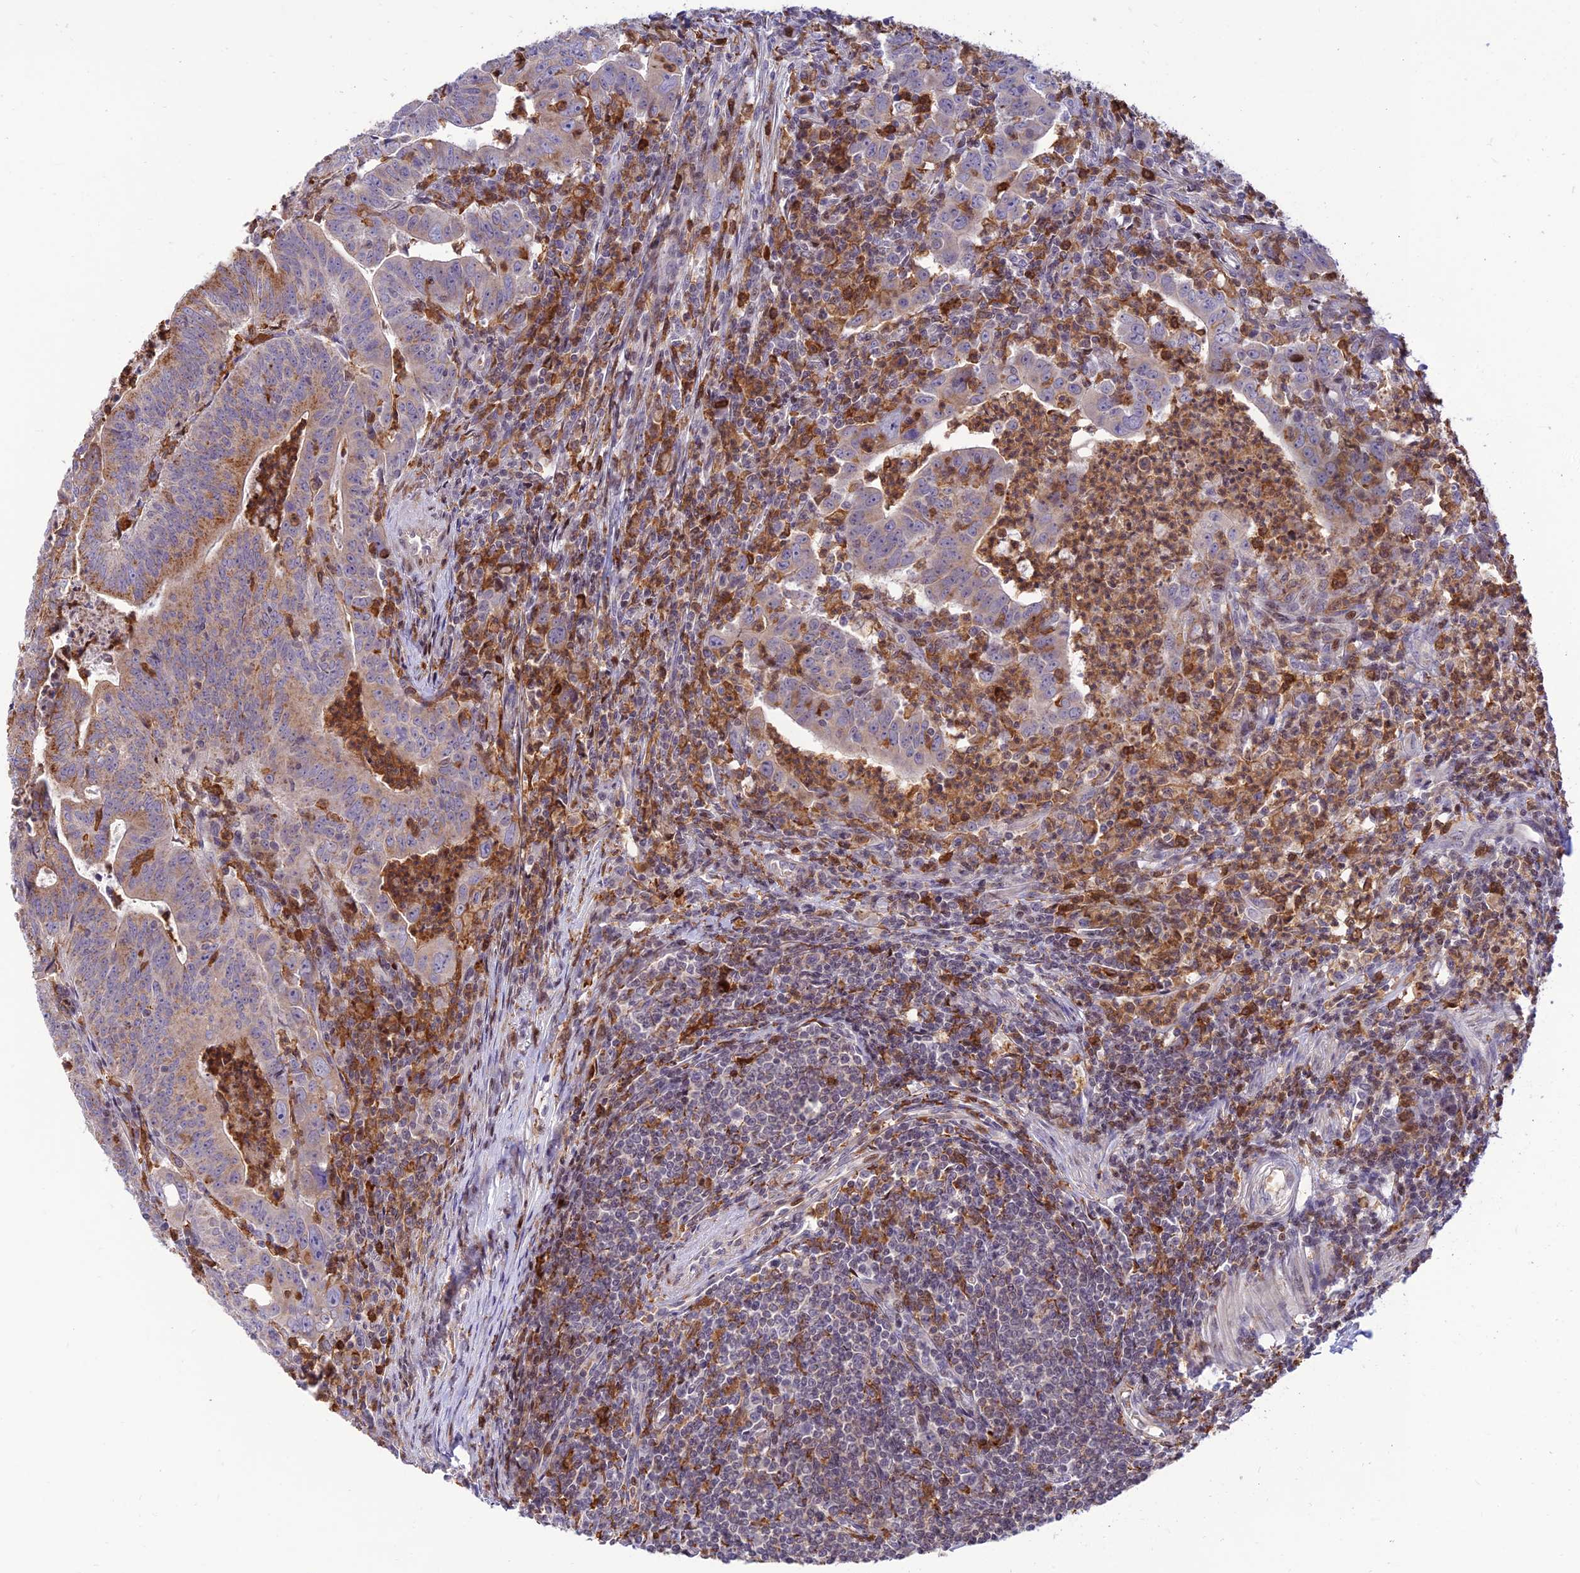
{"staining": {"intensity": "moderate", "quantity": "25%-75%", "location": "cytoplasmic/membranous"}, "tissue": "colorectal cancer", "cell_type": "Tumor cells", "image_type": "cancer", "snomed": [{"axis": "morphology", "description": "Adenocarcinoma, NOS"}, {"axis": "topography", "description": "Rectum"}], "caption": "Brown immunohistochemical staining in human colorectal cancer (adenocarcinoma) displays moderate cytoplasmic/membranous expression in approximately 25%-75% of tumor cells.", "gene": "FAM186B", "patient": {"sex": "male", "age": 69}}